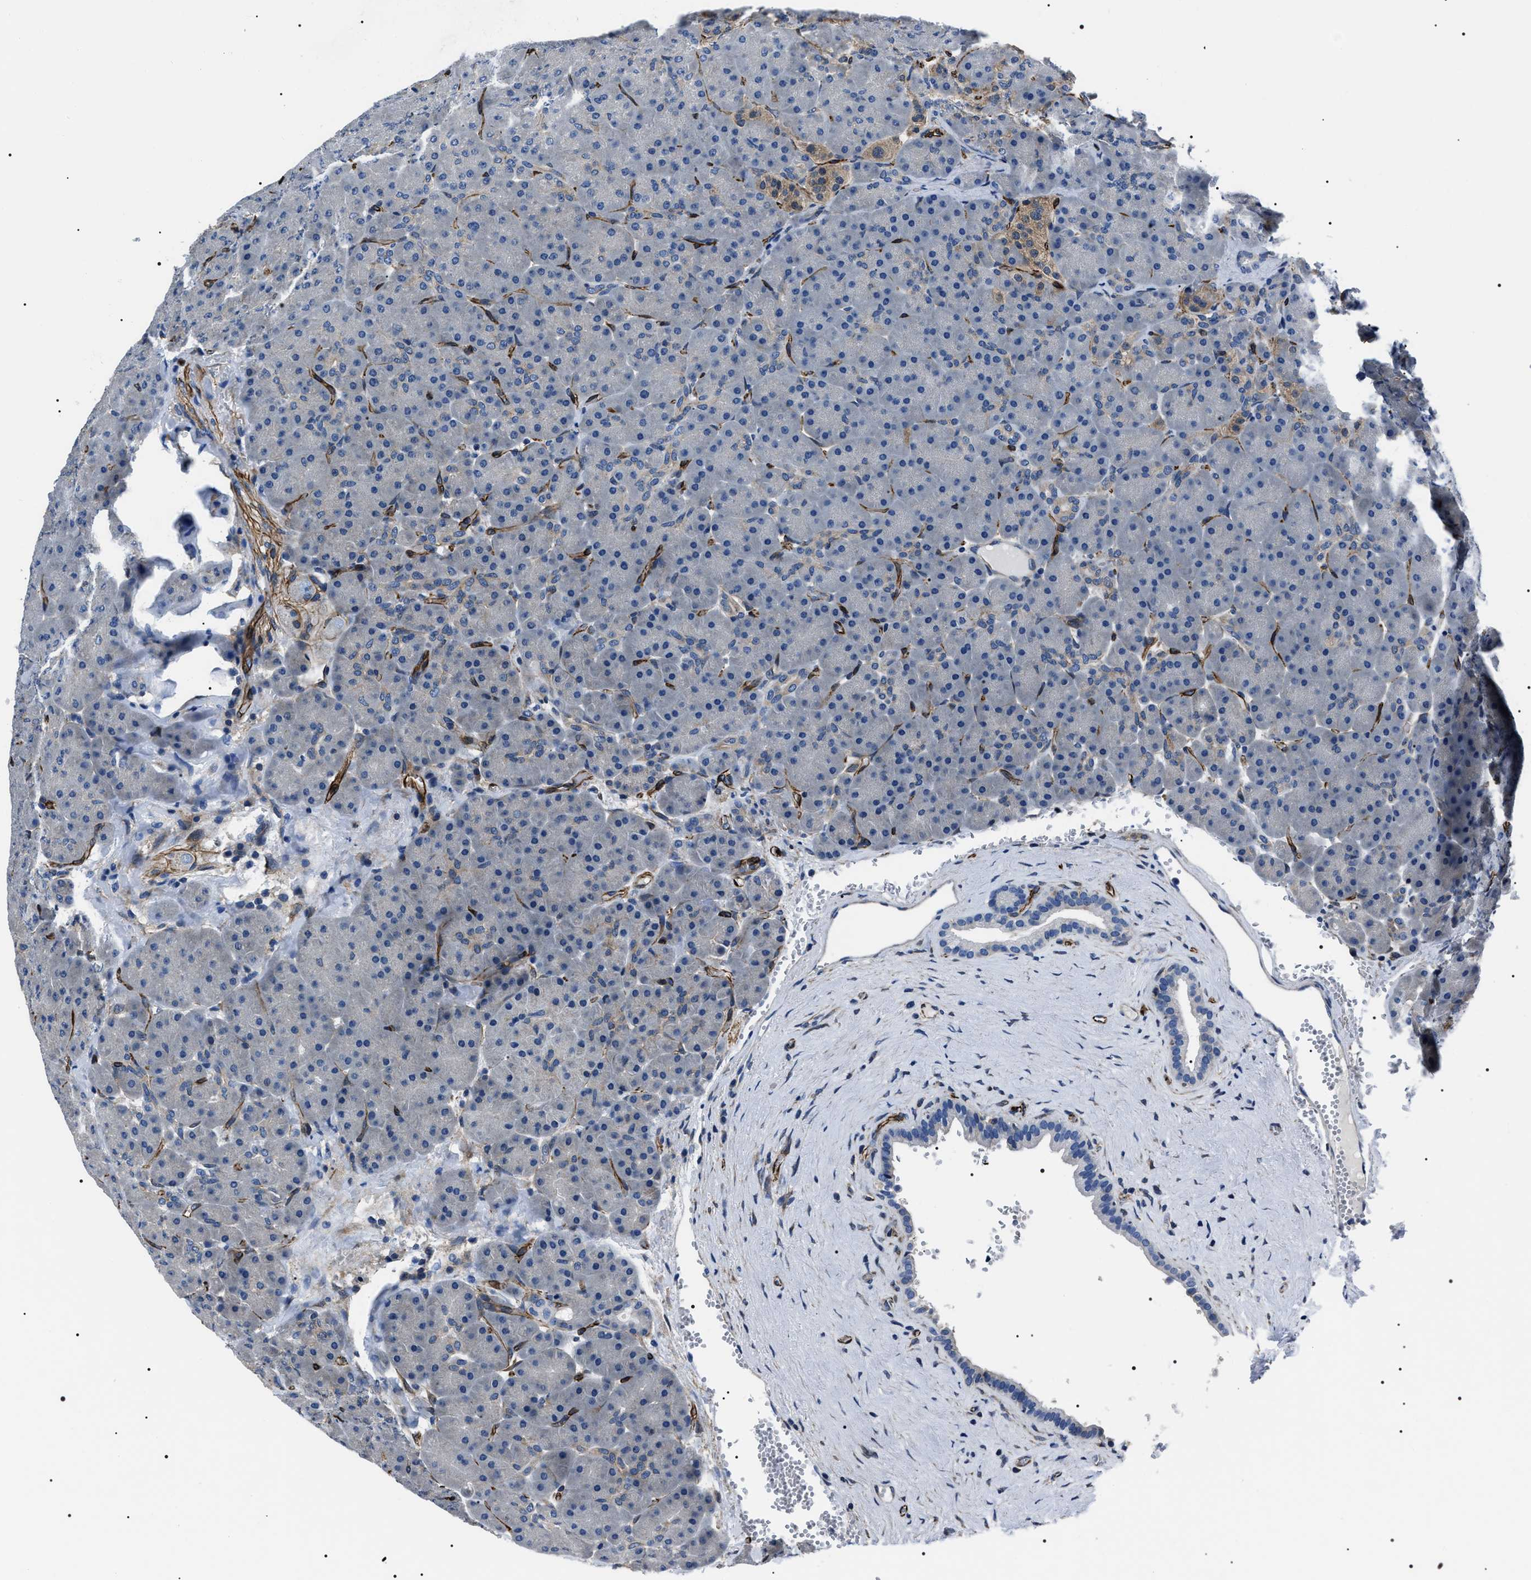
{"staining": {"intensity": "negative", "quantity": "none", "location": "none"}, "tissue": "pancreas", "cell_type": "Exocrine glandular cells", "image_type": "normal", "snomed": [{"axis": "morphology", "description": "Normal tissue, NOS"}, {"axis": "topography", "description": "Pancreas"}], "caption": "Immunohistochemical staining of normal human pancreas exhibits no significant expression in exocrine glandular cells.", "gene": "BAG2", "patient": {"sex": "male", "age": 66}}